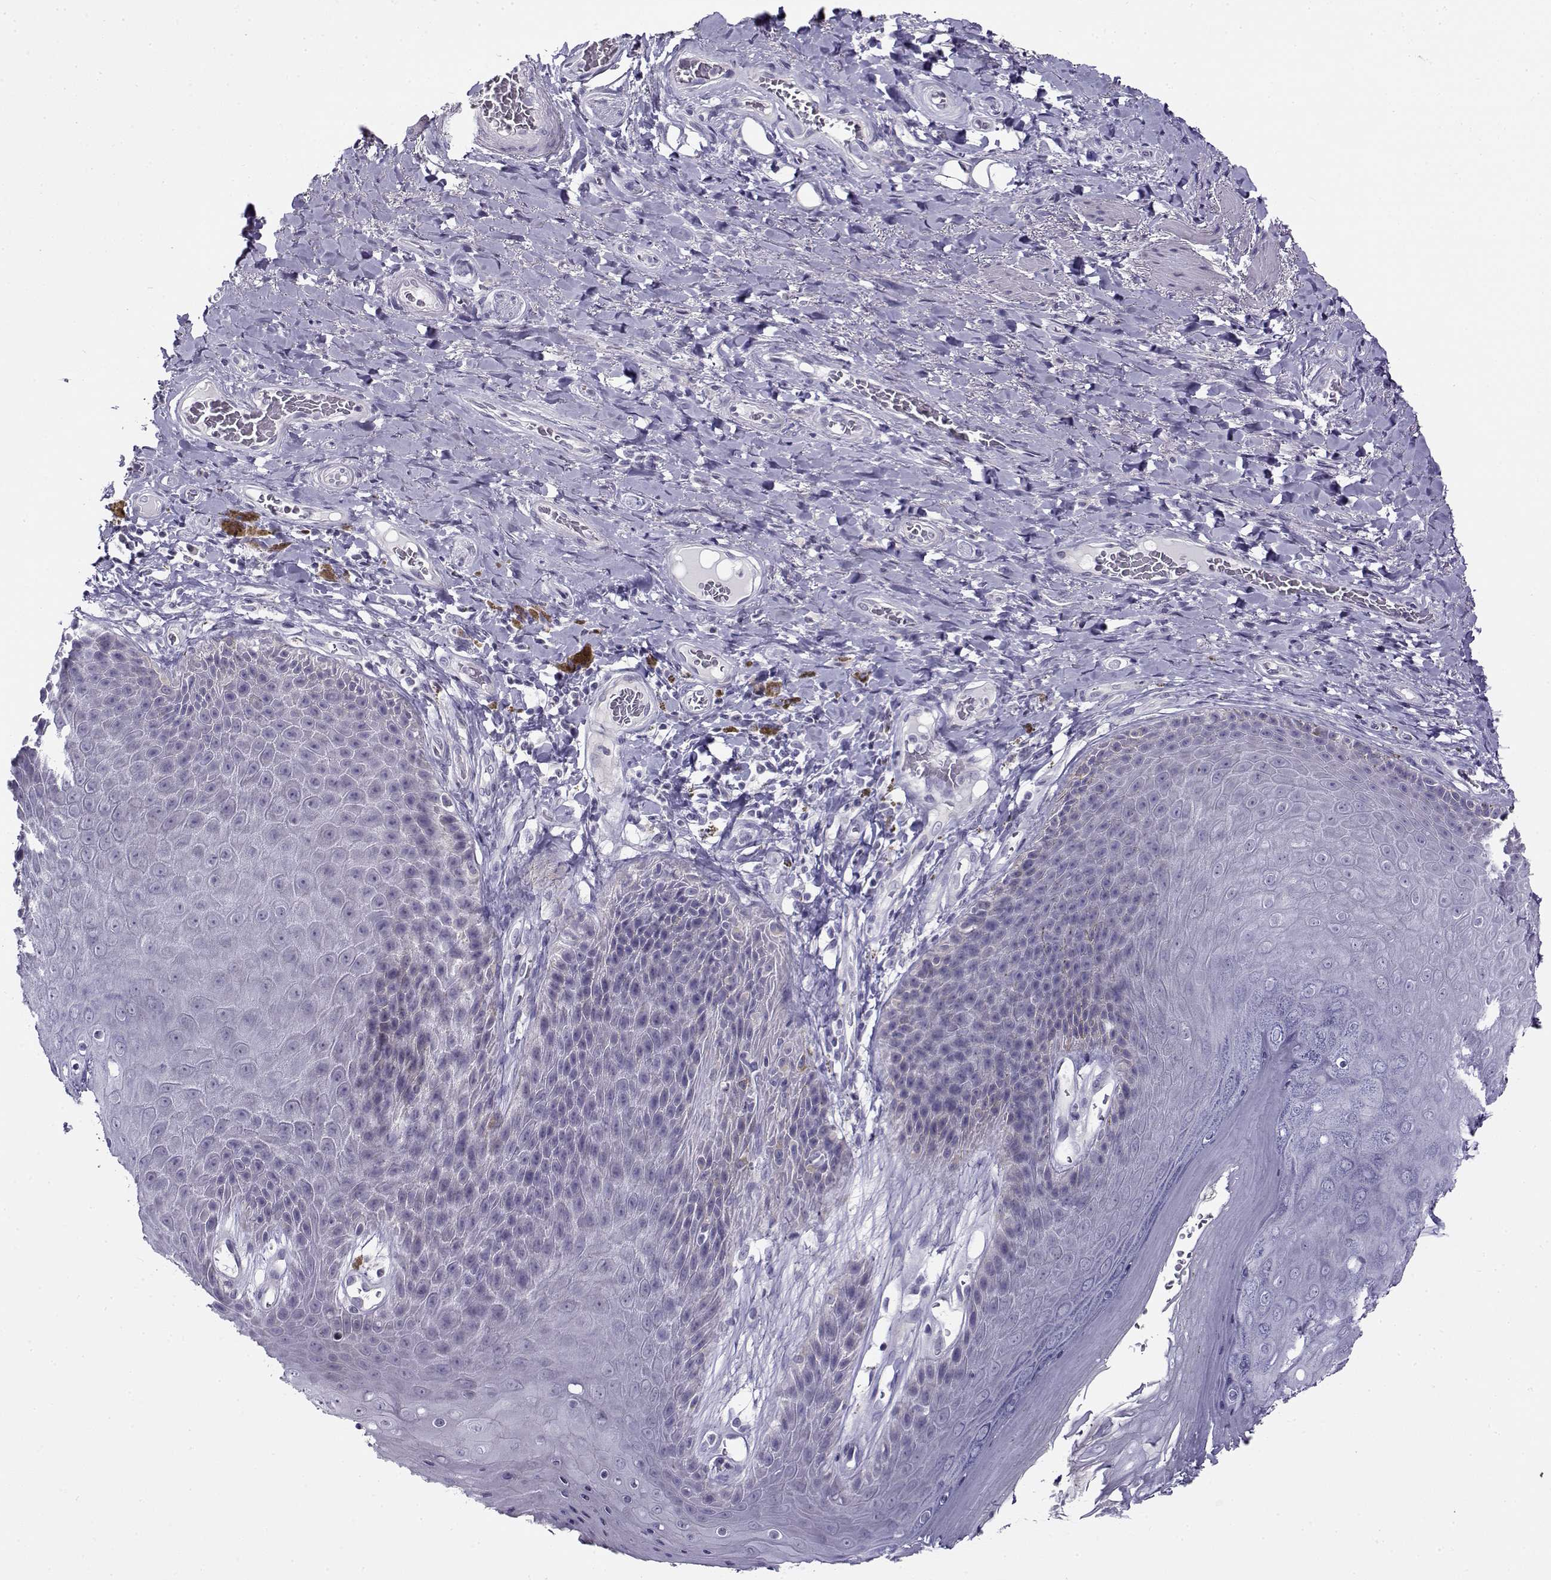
{"staining": {"intensity": "negative", "quantity": "none", "location": "none"}, "tissue": "skin", "cell_type": "Epidermal cells", "image_type": "normal", "snomed": [{"axis": "morphology", "description": "Normal tissue, NOS"}, {"axis": "topography", "description": "Skeletal muscle"}, {"axis": "topography", "description": "Anal"}, {"axis": "topography", "description": "Peripheral nerve tissue"}], "caption": "Immunohistochemistry micrograph of normal human skin stained for a protein (brown), which demonstrates no expression in epidermal cells.", "gene": "FEZF1", "patient": {"sex": "male", "age": 53}}